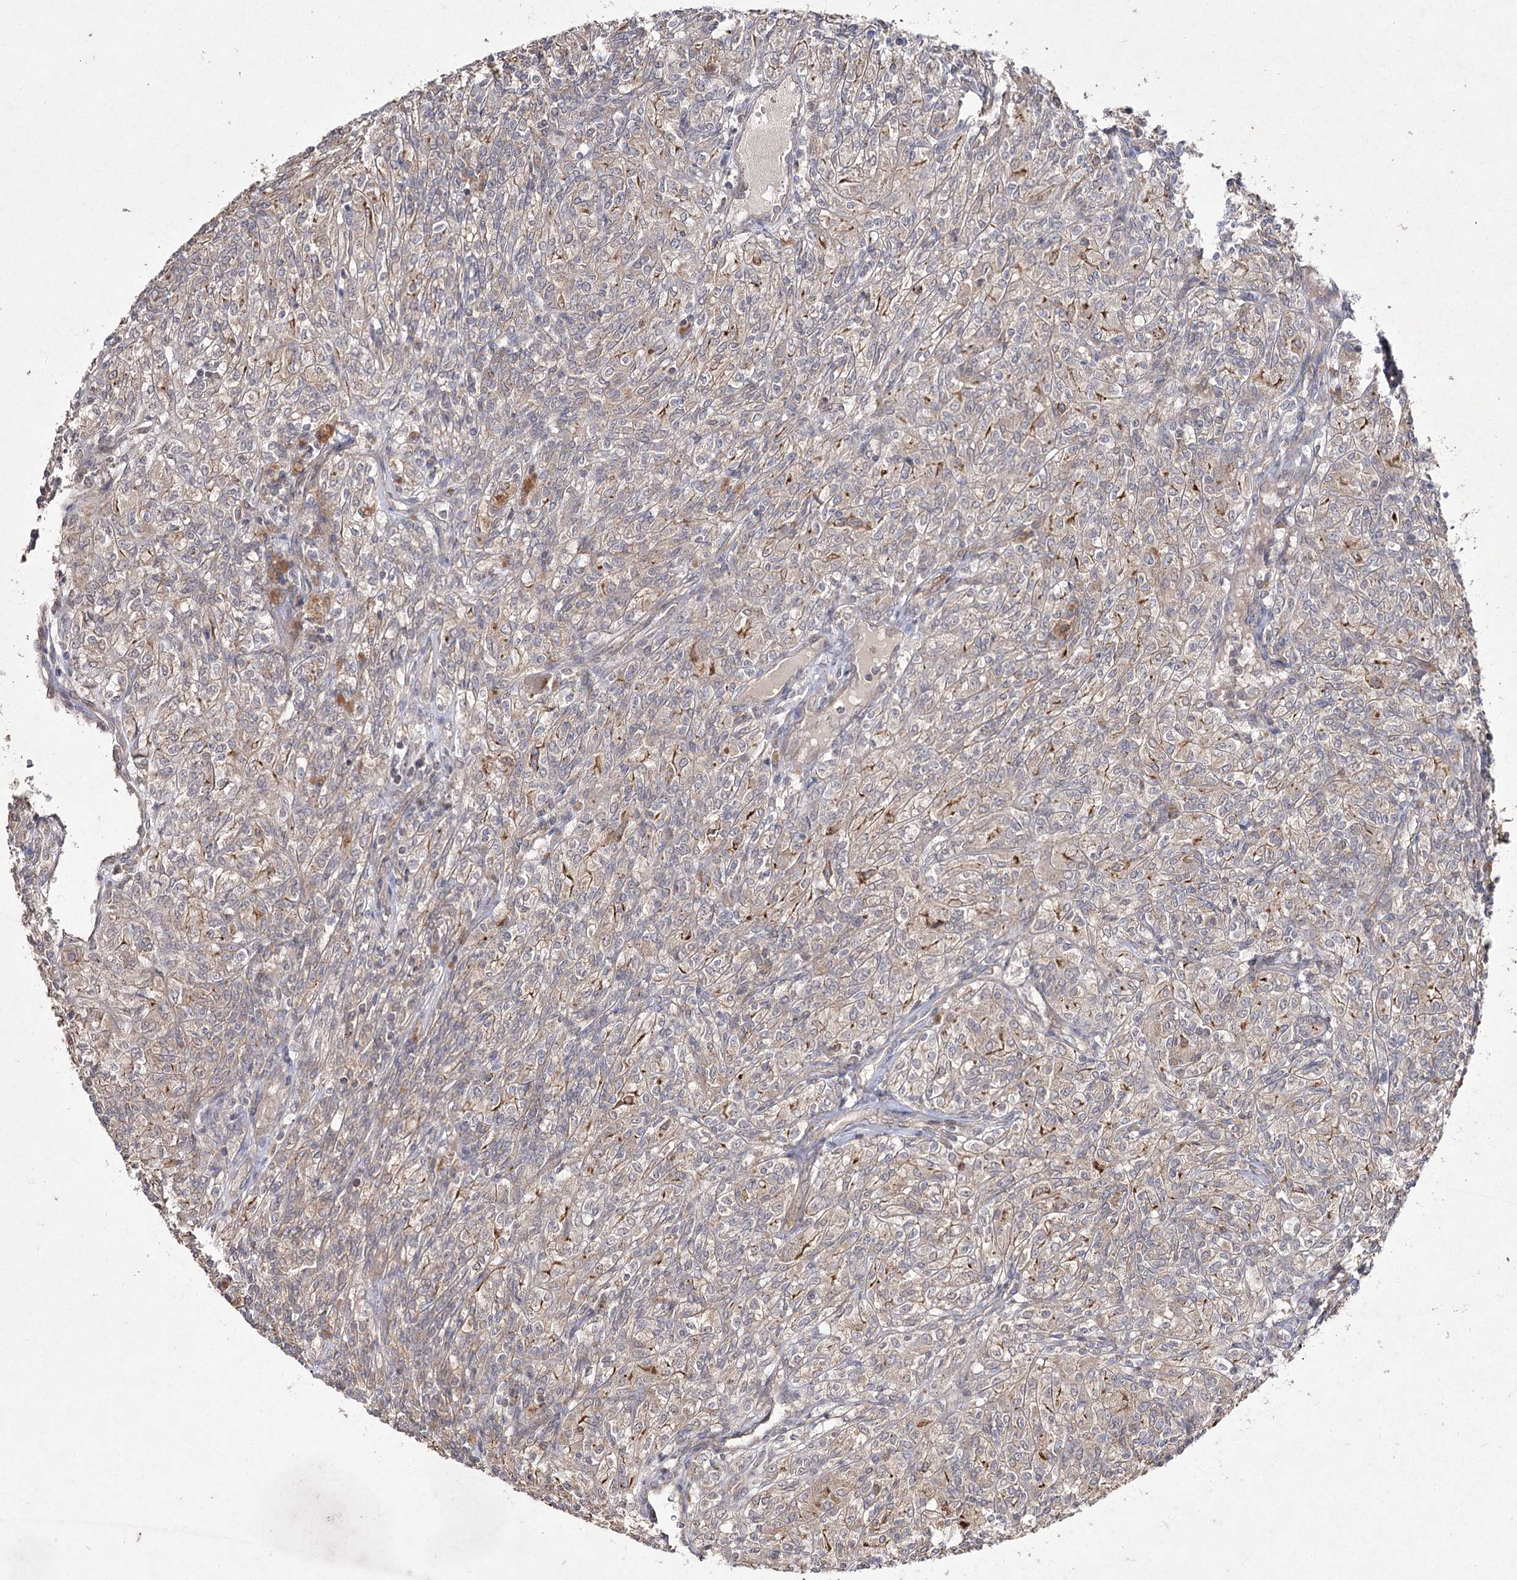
{"staining": {"intensity": "moderate", "quantity": "<25%", "location": "cytoplasmic/membranous"}, "tissue": "renal cancer", "cell_type": "Tumor cells", "image_type": "cancer", "snomed": [{"axis": "morphology", "description": "Adenocarcinoma, NOS"}, {"axis": "topography", "description": "Kidney"}], "caption": "A high-resolution micrograph shows immunohistochemistry staining of renal cancer (adenocarcinoma), which demonstrates moderate cytoplasmic/membranous expression in approximately <25% of tumor cells. Using DAB (3,3'-diaminobenzidine) (brown) and hematoxylin (blue) stains, captured at high magnification using brightfield microscopy.", "gene": "FANCL", "patient": {"sex": "male", "age": 77}}